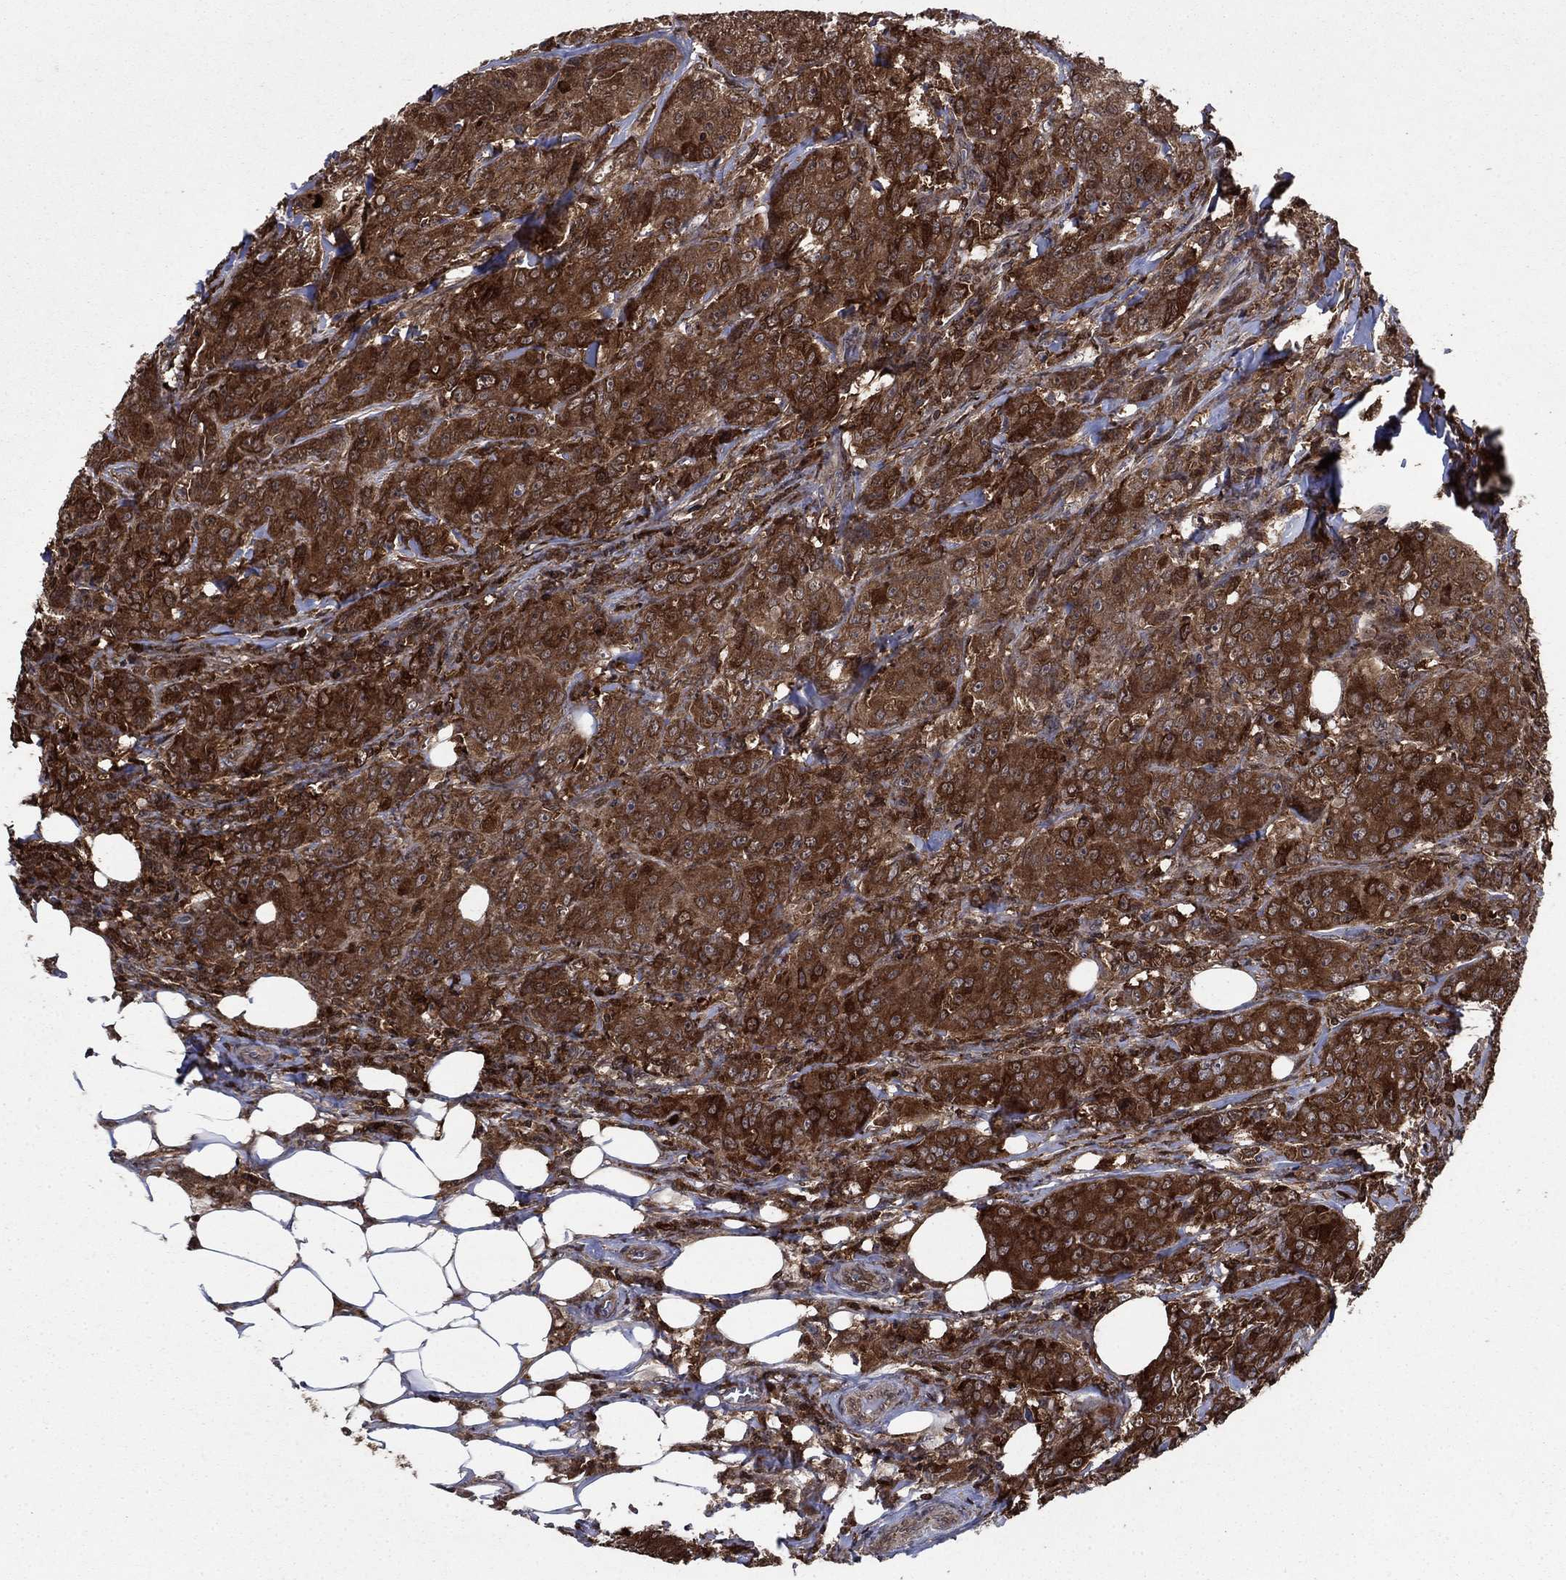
{"staining": {"intensity": "strong", "quantity": ">75%", "location": "cytoplasmic/membranous"}, "tissue": "breast cancer", "cell_type": "Tumor cells", "image_type": "cancer", "snomed": [{"axis": "morphology", "description": "Duct carcinoma"}, {"axis": "topography", "description": "Breast"}], "caption": "Breast cancer (intraductal carcinoma) stained with immunohistochemistry (IHC) shows strong cytoplasmic/membranous positivity in approximately >75% of tumor cells.", "gene": "CACYBP", "patient": {"sex": "female", "age": 43}}